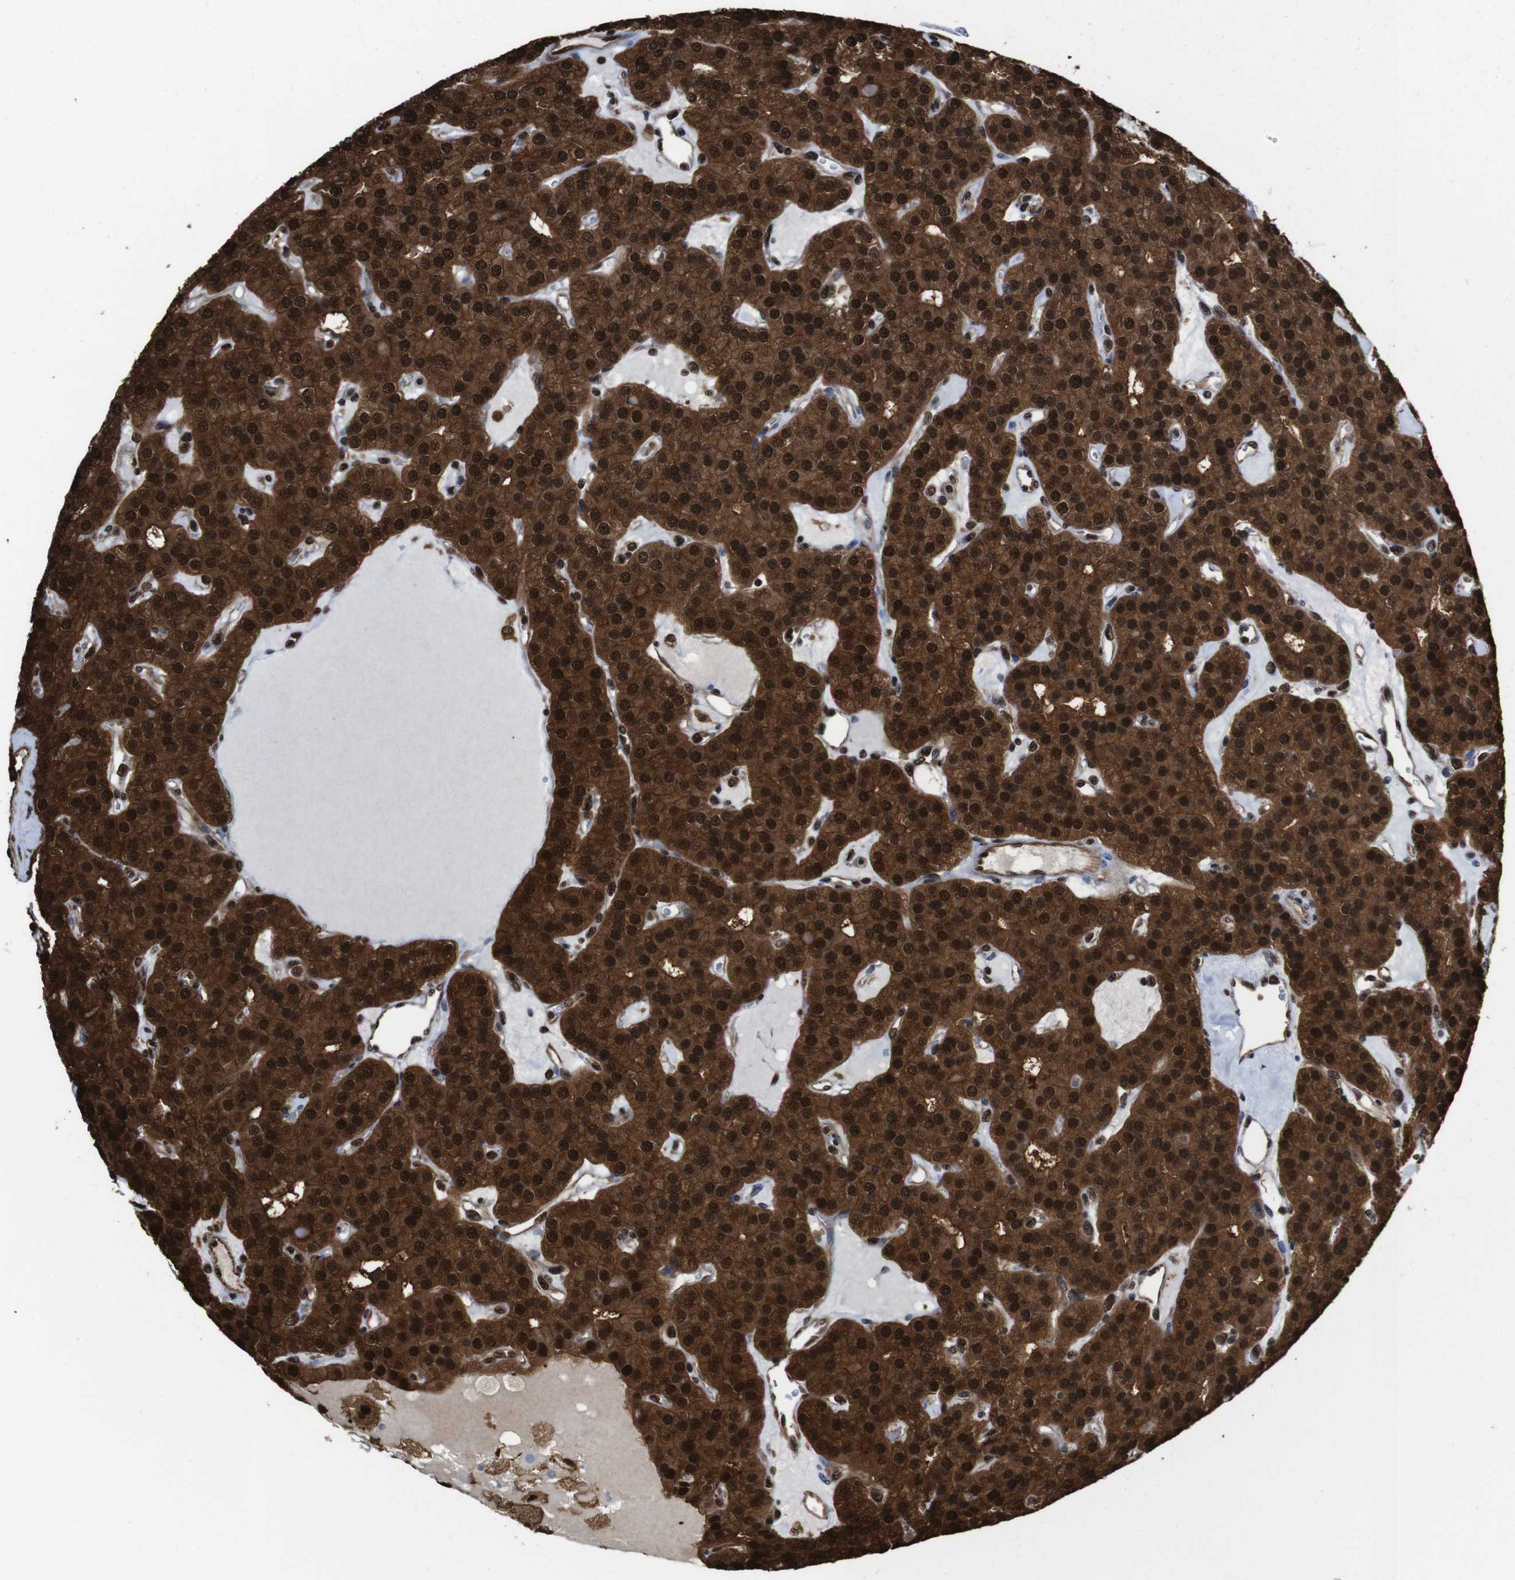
{"staining": {"intensity": "strong", "quantity": ">75%", "location": "cytoplasmic/membranous,nuclear"}, "tissue": "parathyroid gland", "cell_type": "Glandular cells", "image_type": "normal", "snomed": [{"axis": "morphology", "description": "Normal tissue, NOS"}, {"axis": "morphology", "description": "Adenoma, NOS"}, {"axis": "topography", "description": "Parathyroid gland"}], "caption": "Benign parathyroid gland demonstrates strong cytoplasmic/membranous,nuclear staining in approximately >75% of glandular cells.", "gene": "VCP", "patient": {"sex": "female", "age": 86}}